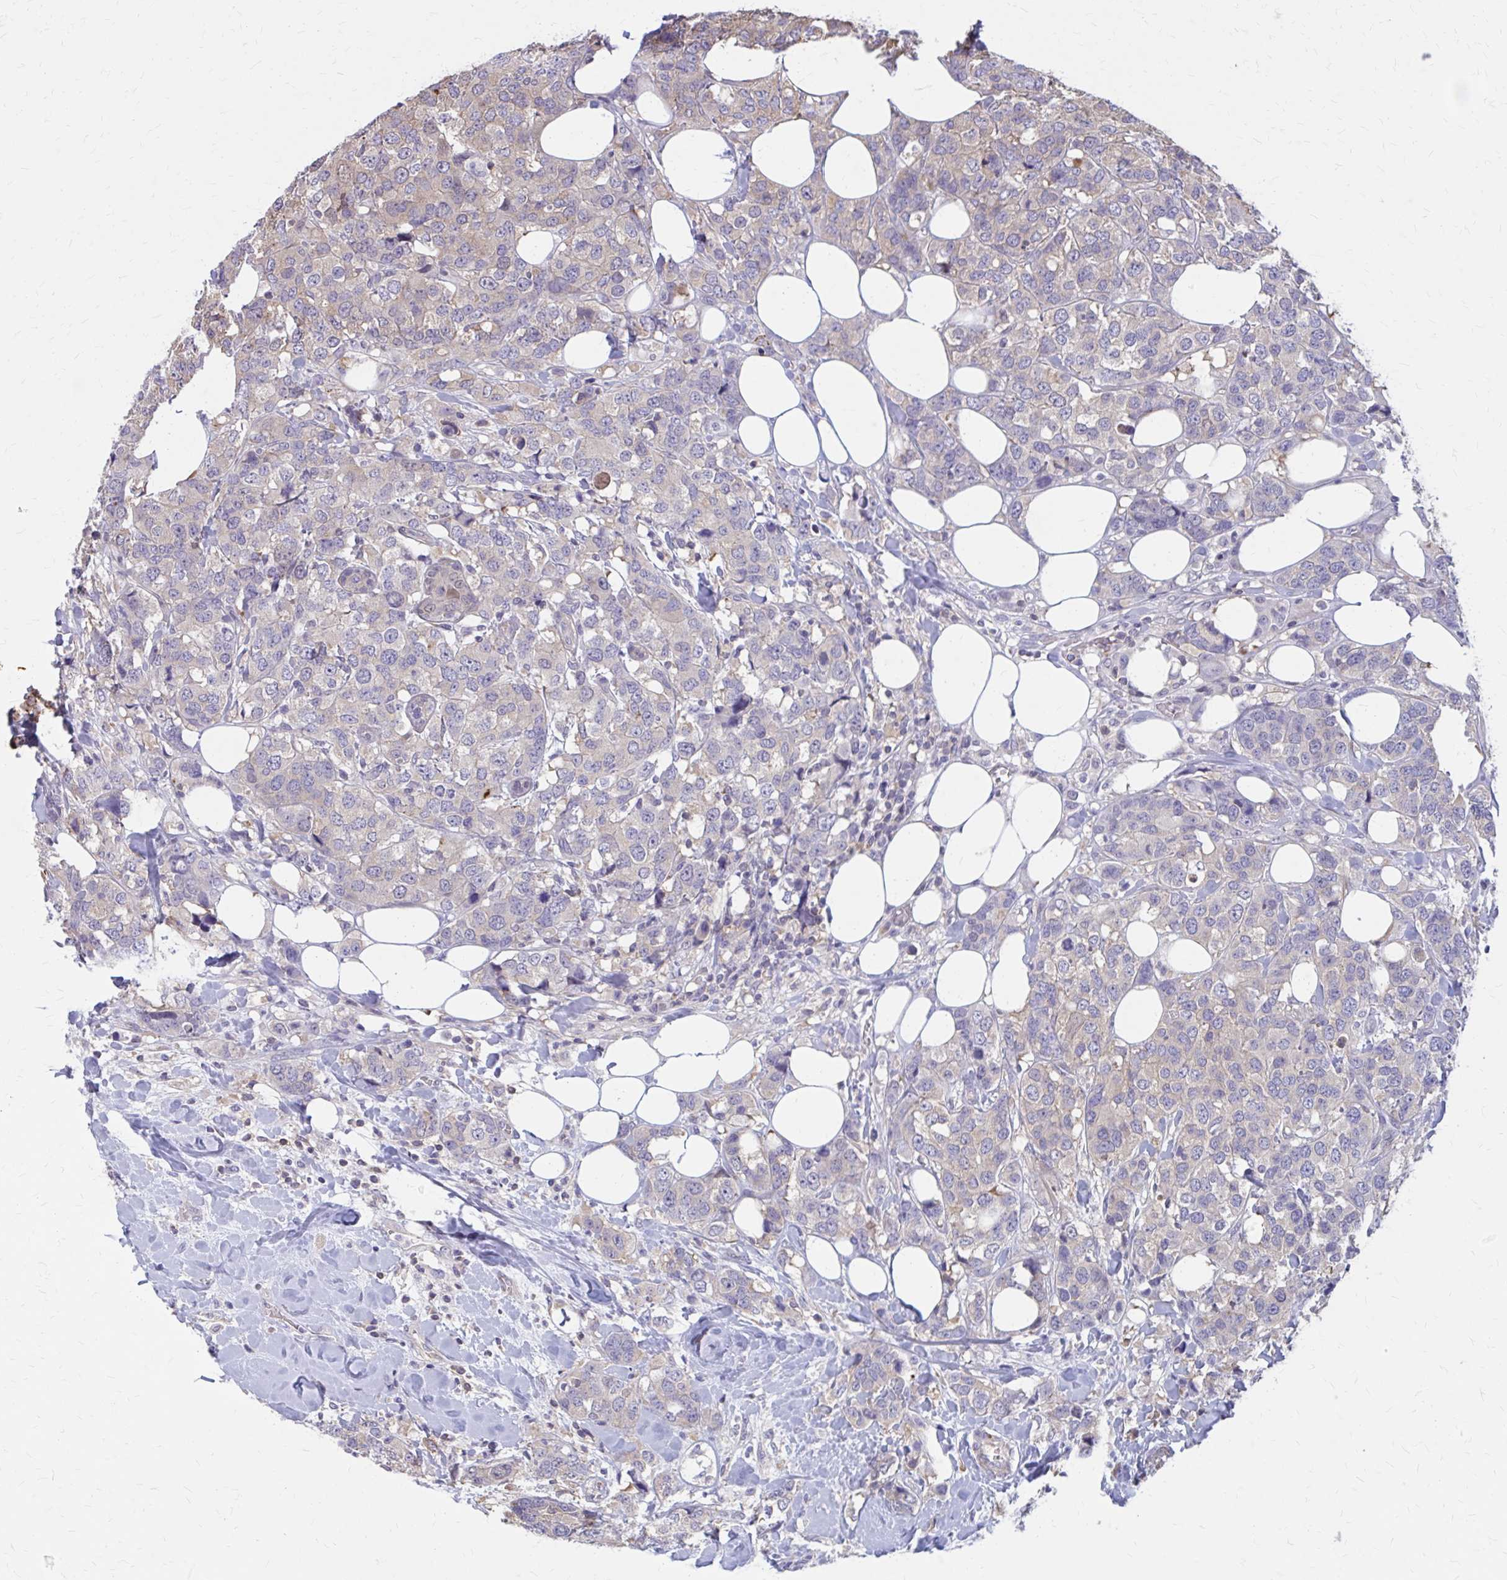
{"staining": {"intensity": "negative", "quantity": "none", "location": "none"}, "tissue": "breast cancer", "cell_type": "Tumor cells", "image_type": "cancer", "snomed": [{"axis": "morphology", "description": "Lobular carcinoma"}, {"axis": "topography", "description": "Breast"}], "caption": "Breast cancer was stained to show a protein in brown. There is no significant staining in tumor cells.", "gene": "IFI44L", "patient": {"sex": "female", "age": 59}}